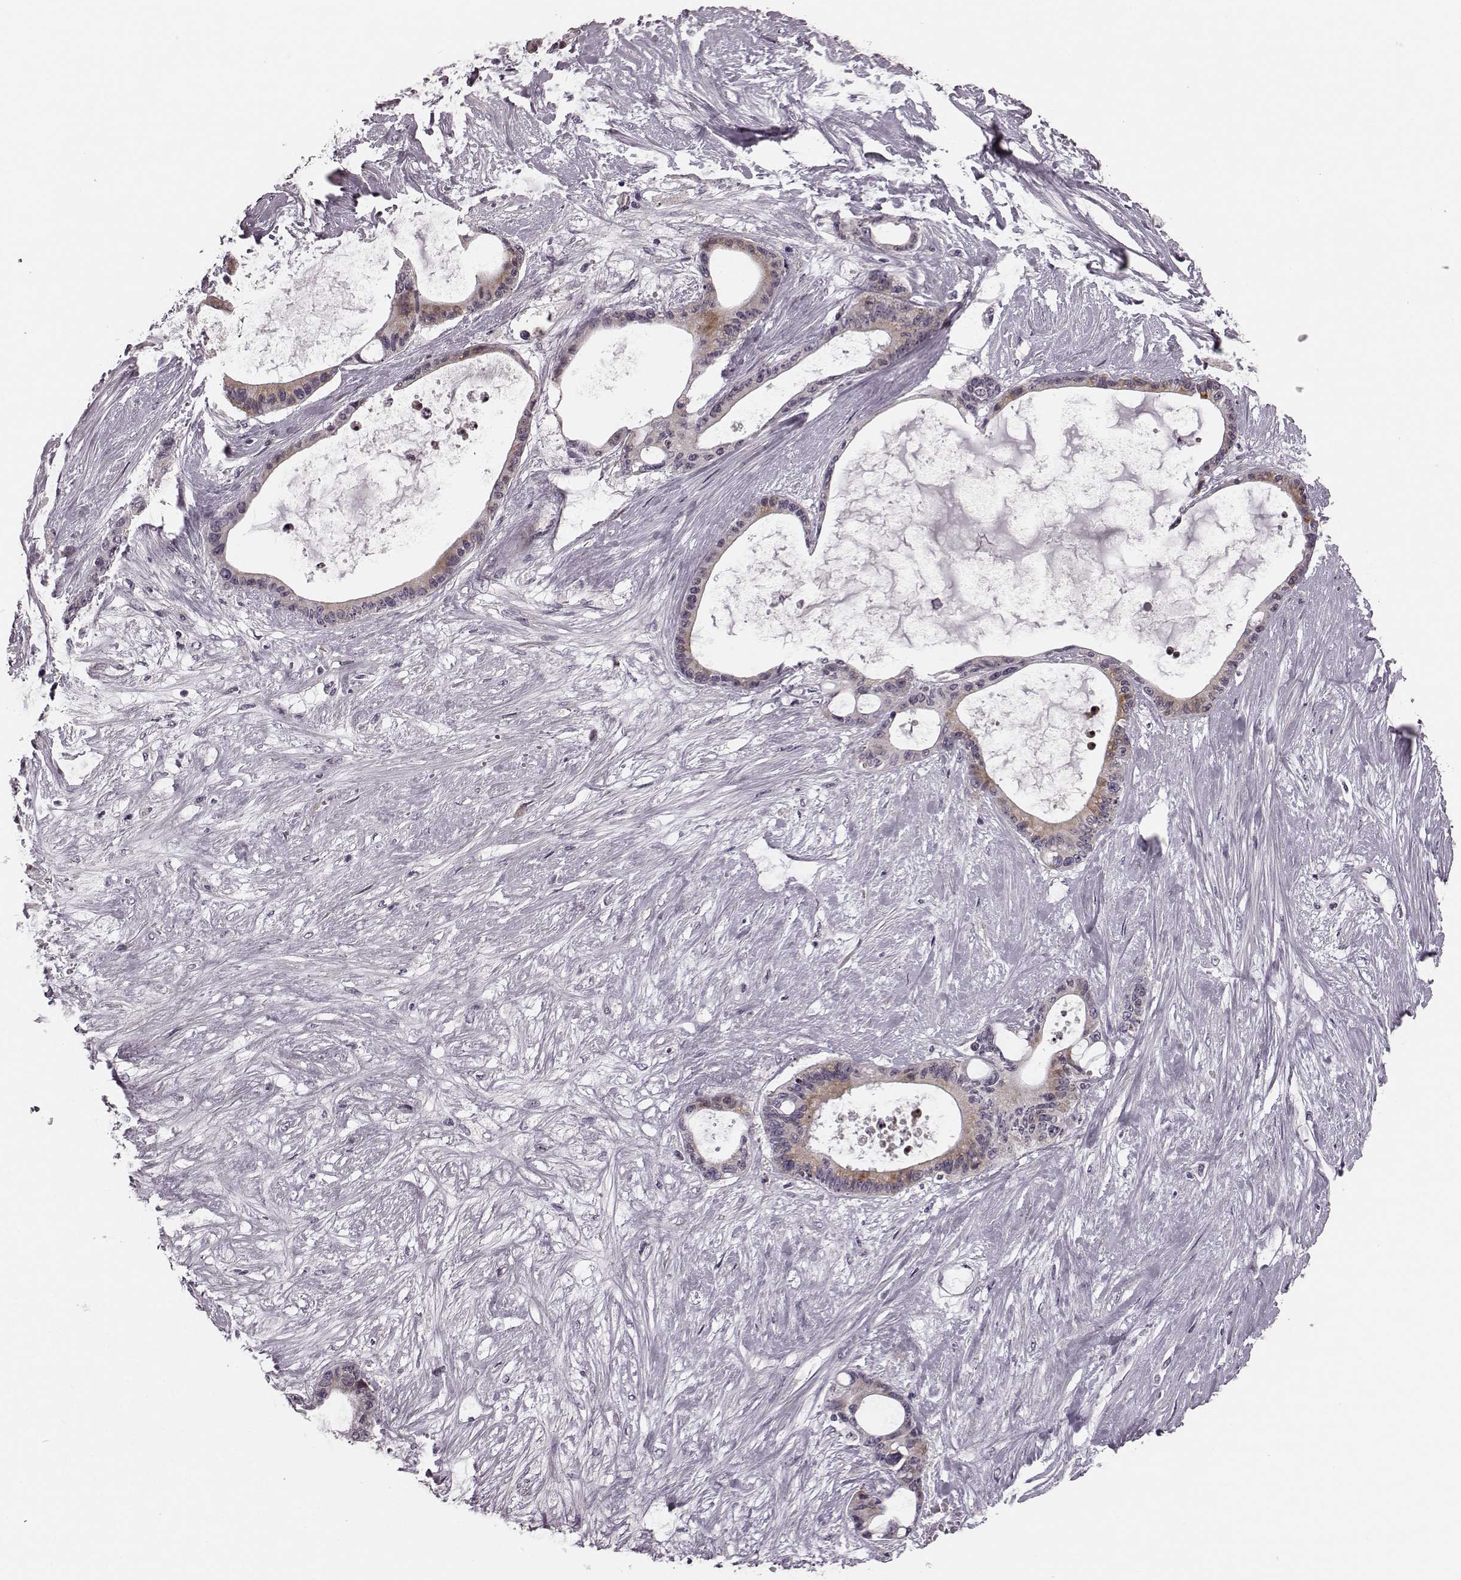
{"staining": {"intensity": "weak", "quantity": ">75%", "location": "cytoplasmic/membranous"}, "tissue": "liver cancer", "cell_type": "Tumor cells", "image_type": "cancer", "snomed": [{"axis": "morphology", "description": "Normal tissue, NOS"}, {"axis": "morphology", "description": "Cholangiocarcinoma"}, {"axis": "topography", "description": "Liver"}, {"axis": "topography", "description": "Peripheral nerve tissue"}], "caption": "Cholangiocarcinoma (liver) tissue exhibits weak cytoplasmic/membranous positivity in about >75% of tumor cells", "gene": "FAM234B", "patient": {"sex": "female", "age": 73}}